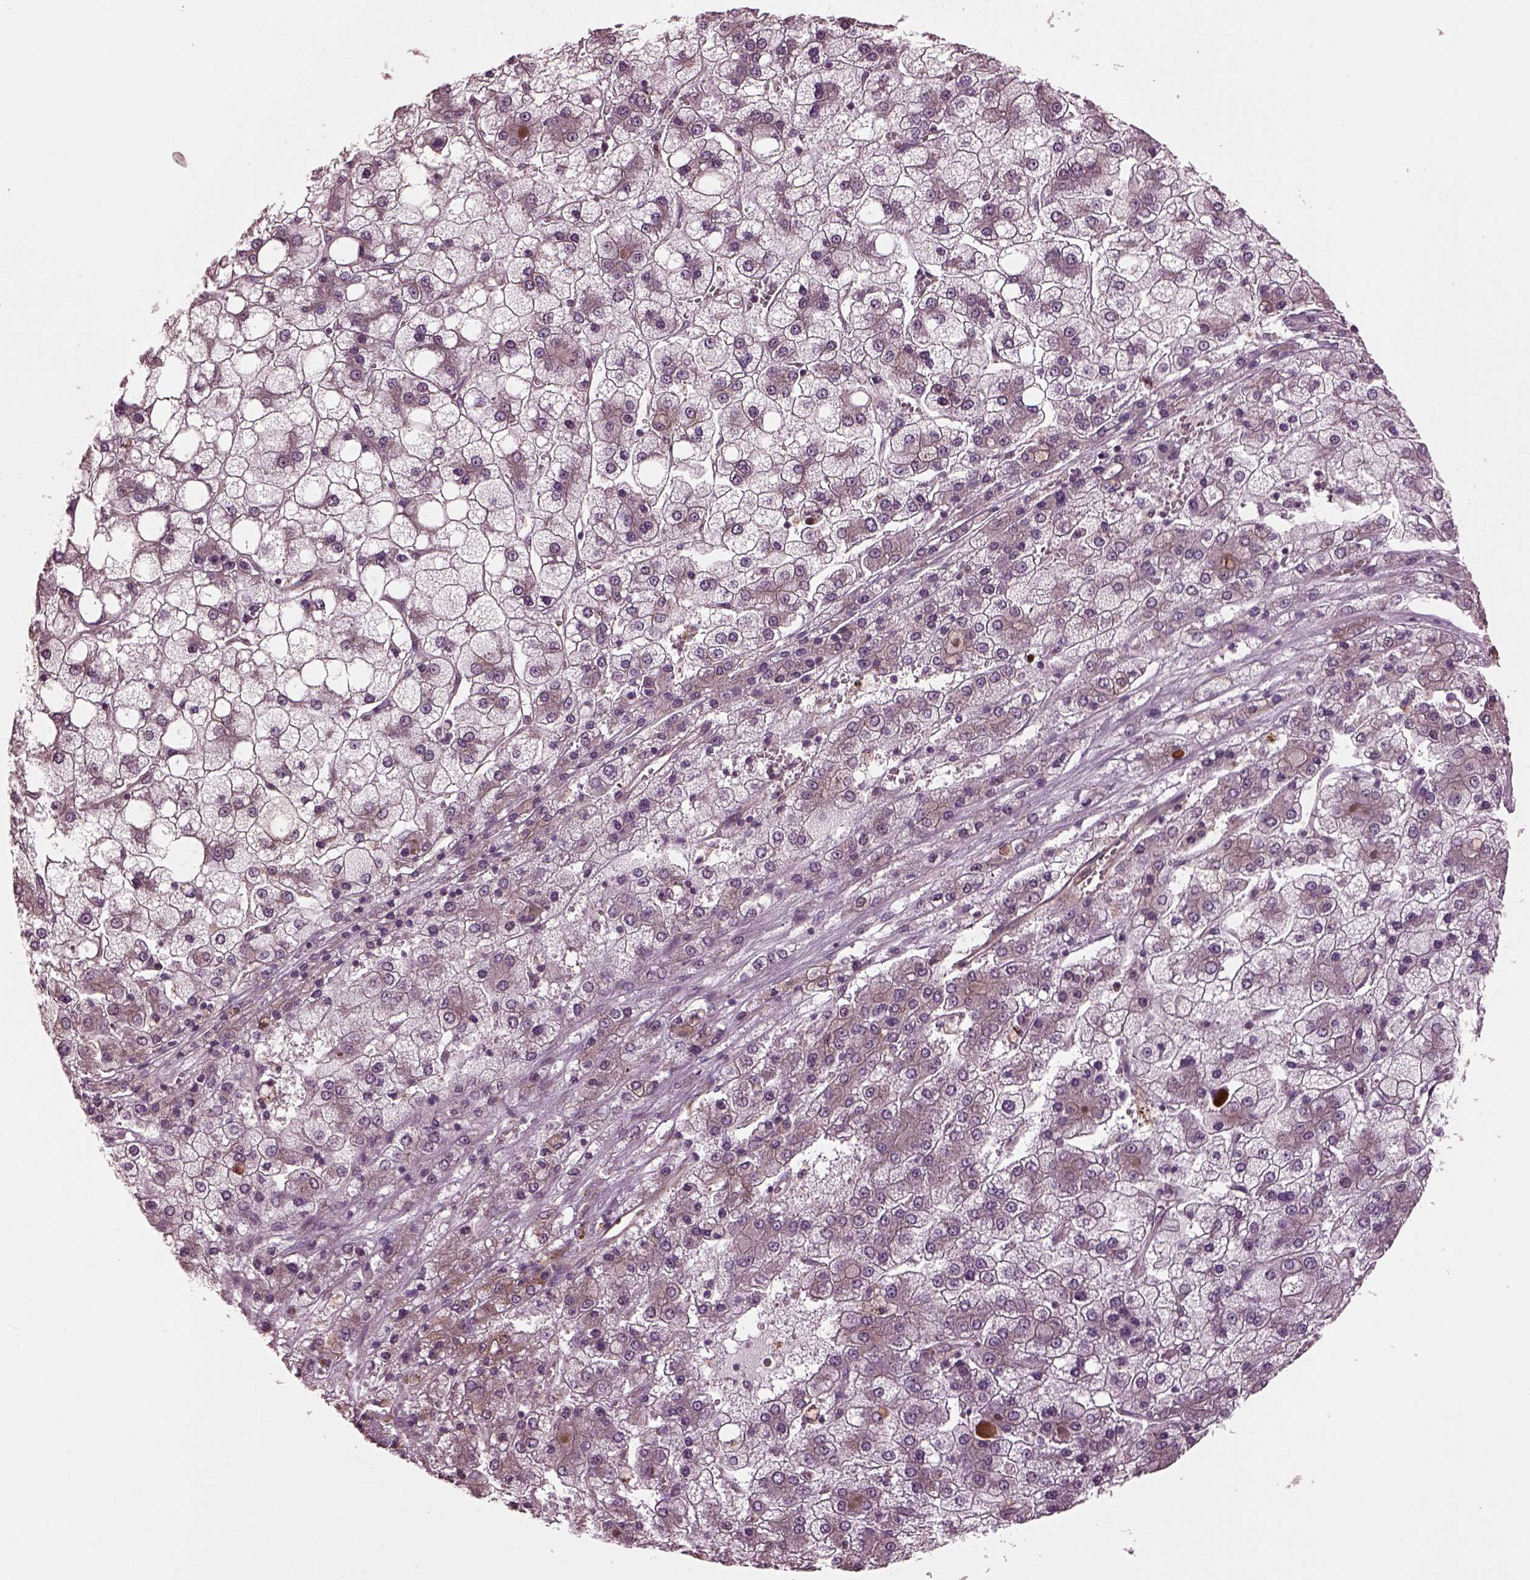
{"staining": {"intensity": "negative", "quantity": "none", "location": "none"}, "tissue": "liver cancer", "cell_type": "Tumor cells", "image_type": "cancer", "snomed": [{"axis": "morphology", "description": "Carcinoma, Hepatocellular, NOS"}, {"axis": "topography", "description": "Liver"}], "caption": "IHC photomicrograph of neoplastic tissue: human liver cancer stained with DAB (3,3'-diaminobenzidine) reveals no significant protein staining in tumor cells.", "gene": "RUFY3", "patient": {"sex": "male", "age": 73}}